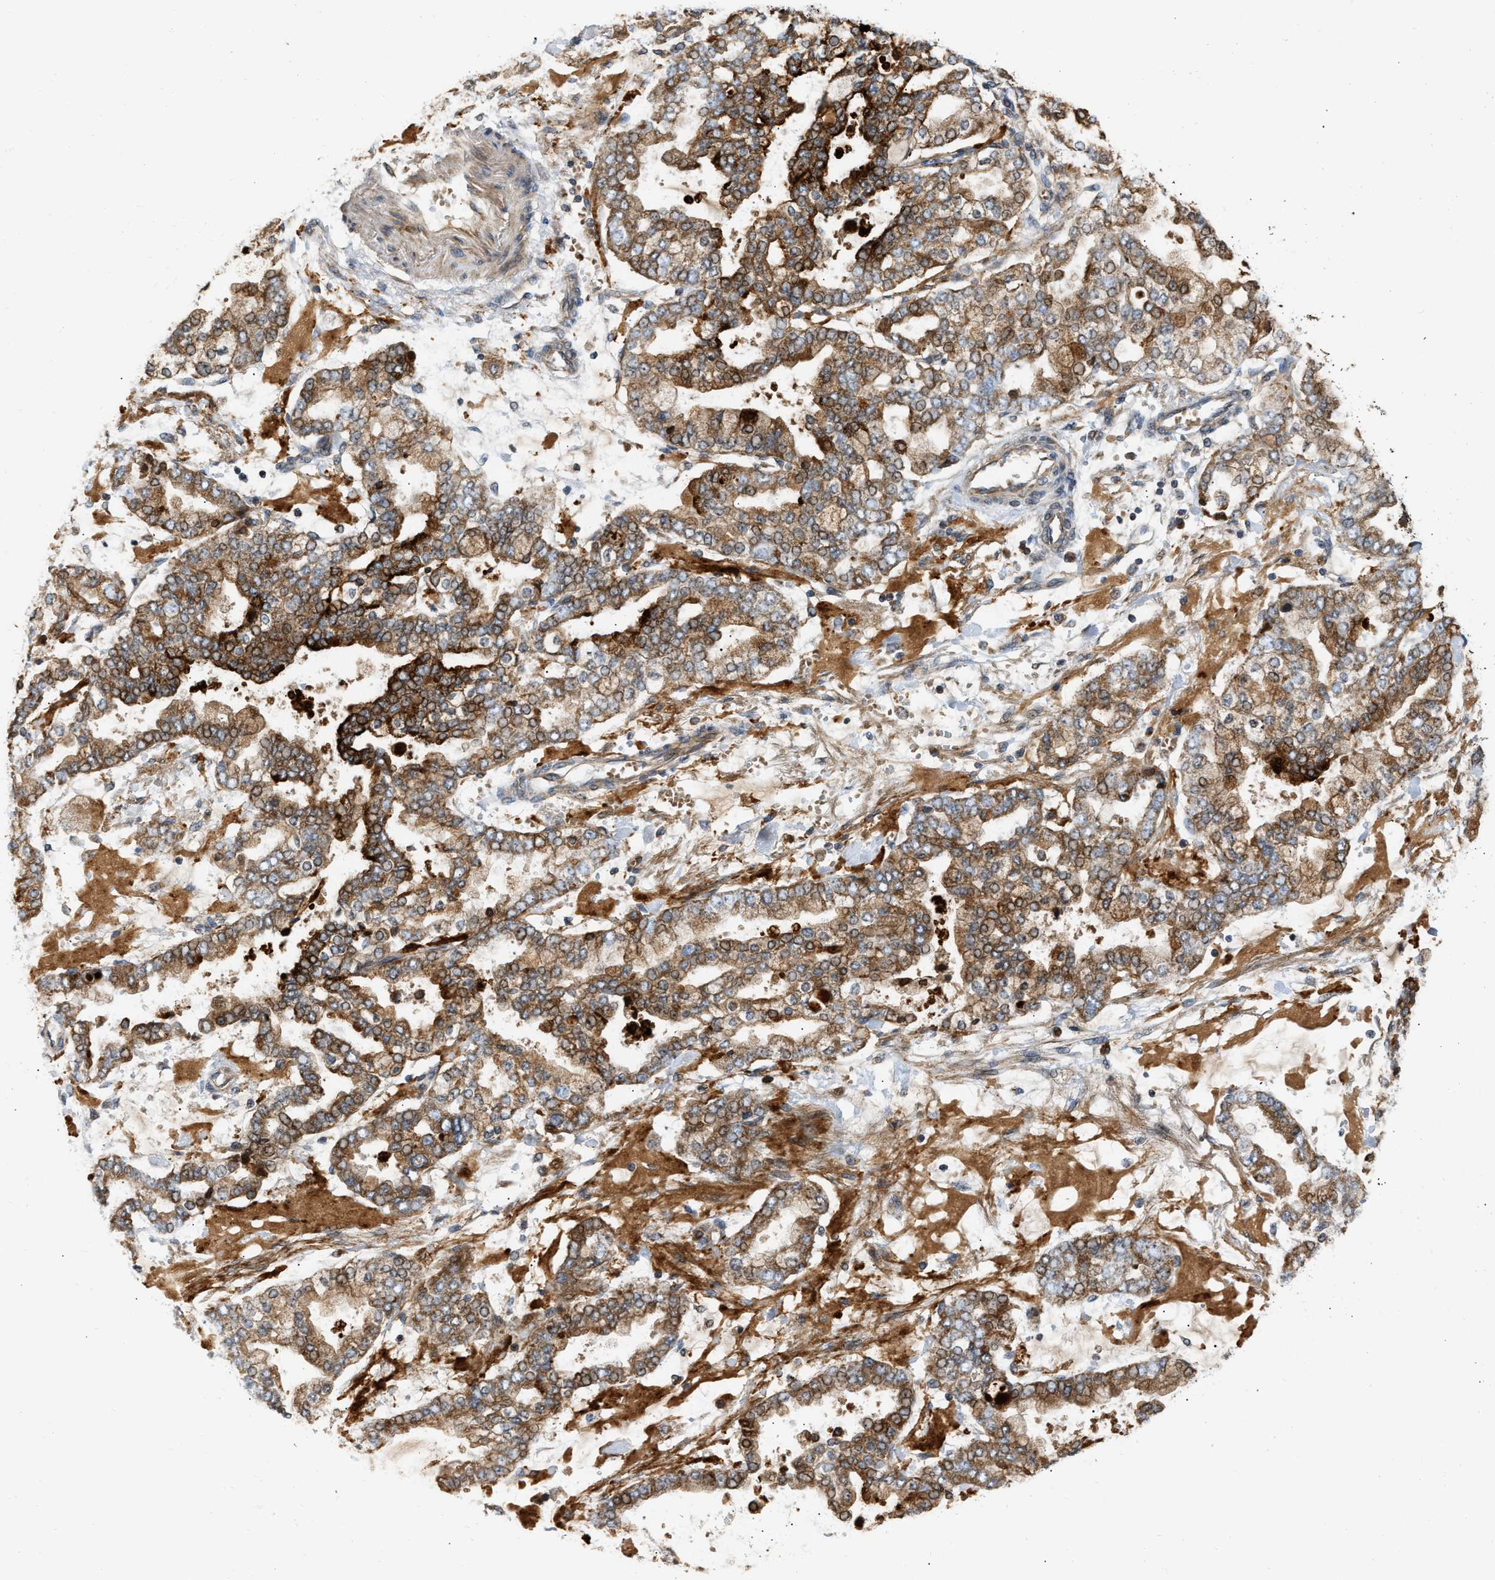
{"staining": {"intensity": "strong", "quantity": ">75%", "location": "cytoplasmic/membranous"}, "tissue": "stomach cancer", "cell_type": "Tumor cells", "image_type": "cancer", "snomed": [{"axis": "morphology", "description": "Normal tissue, NOS"}, {"axis": "morphology", "description": "Adenocarcinoma, NOS"}, {"axis": "topography", "description": "Stomach, upper"}, {"axis": "topography", "description": "Stomach"}], "caption": "A brown stain labels strong cytoplasmic/membranous positivity of a protein in human adenocarcinoma (stomach) tumor cells.", "gene": "EXTL2", "patient": {"sex": "male", "age": 76}}